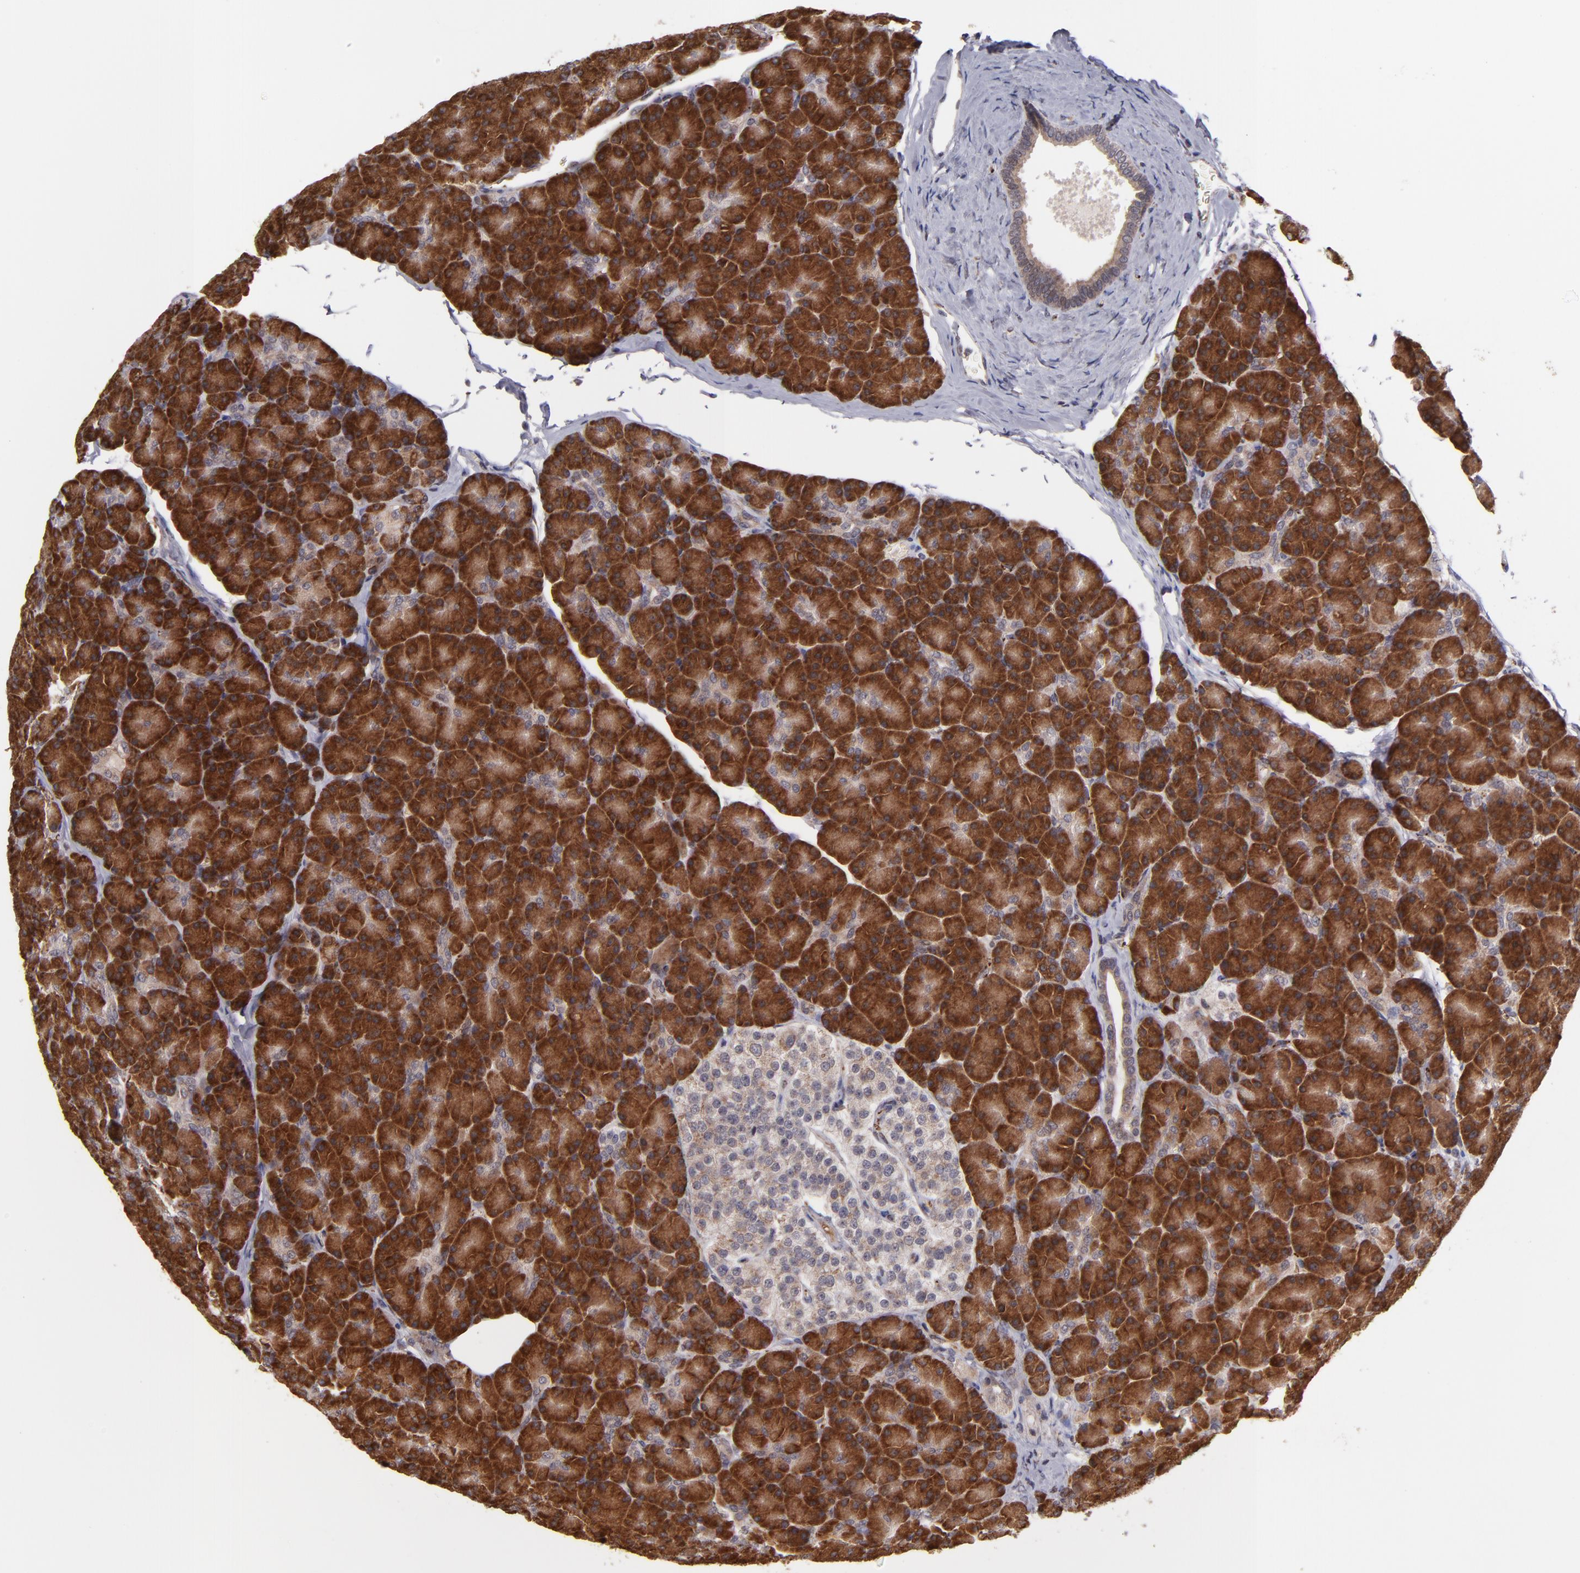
{"staining": {"intensity": "strong", "quantity": ">75%", "location": "cytoplasmic/membranous"}, "tissue": "pancreas", "cell_type": "Exocrine glandular cells", "image_type": "normal", "snomed": [{"axis": "morphology", "description": "Normal tissue, NOS"}, {"axis": "topography", "description": "Pancreas"}], "caption": "Immunohistochemical staining of normal human pancreas demonstrates >75% levels of strong cytoplasmic/membranous protein expression in approximately >75% of exocrine glandular cells.", "gene": "CASP1", "patient": {"sex": "female", "age": 43}}